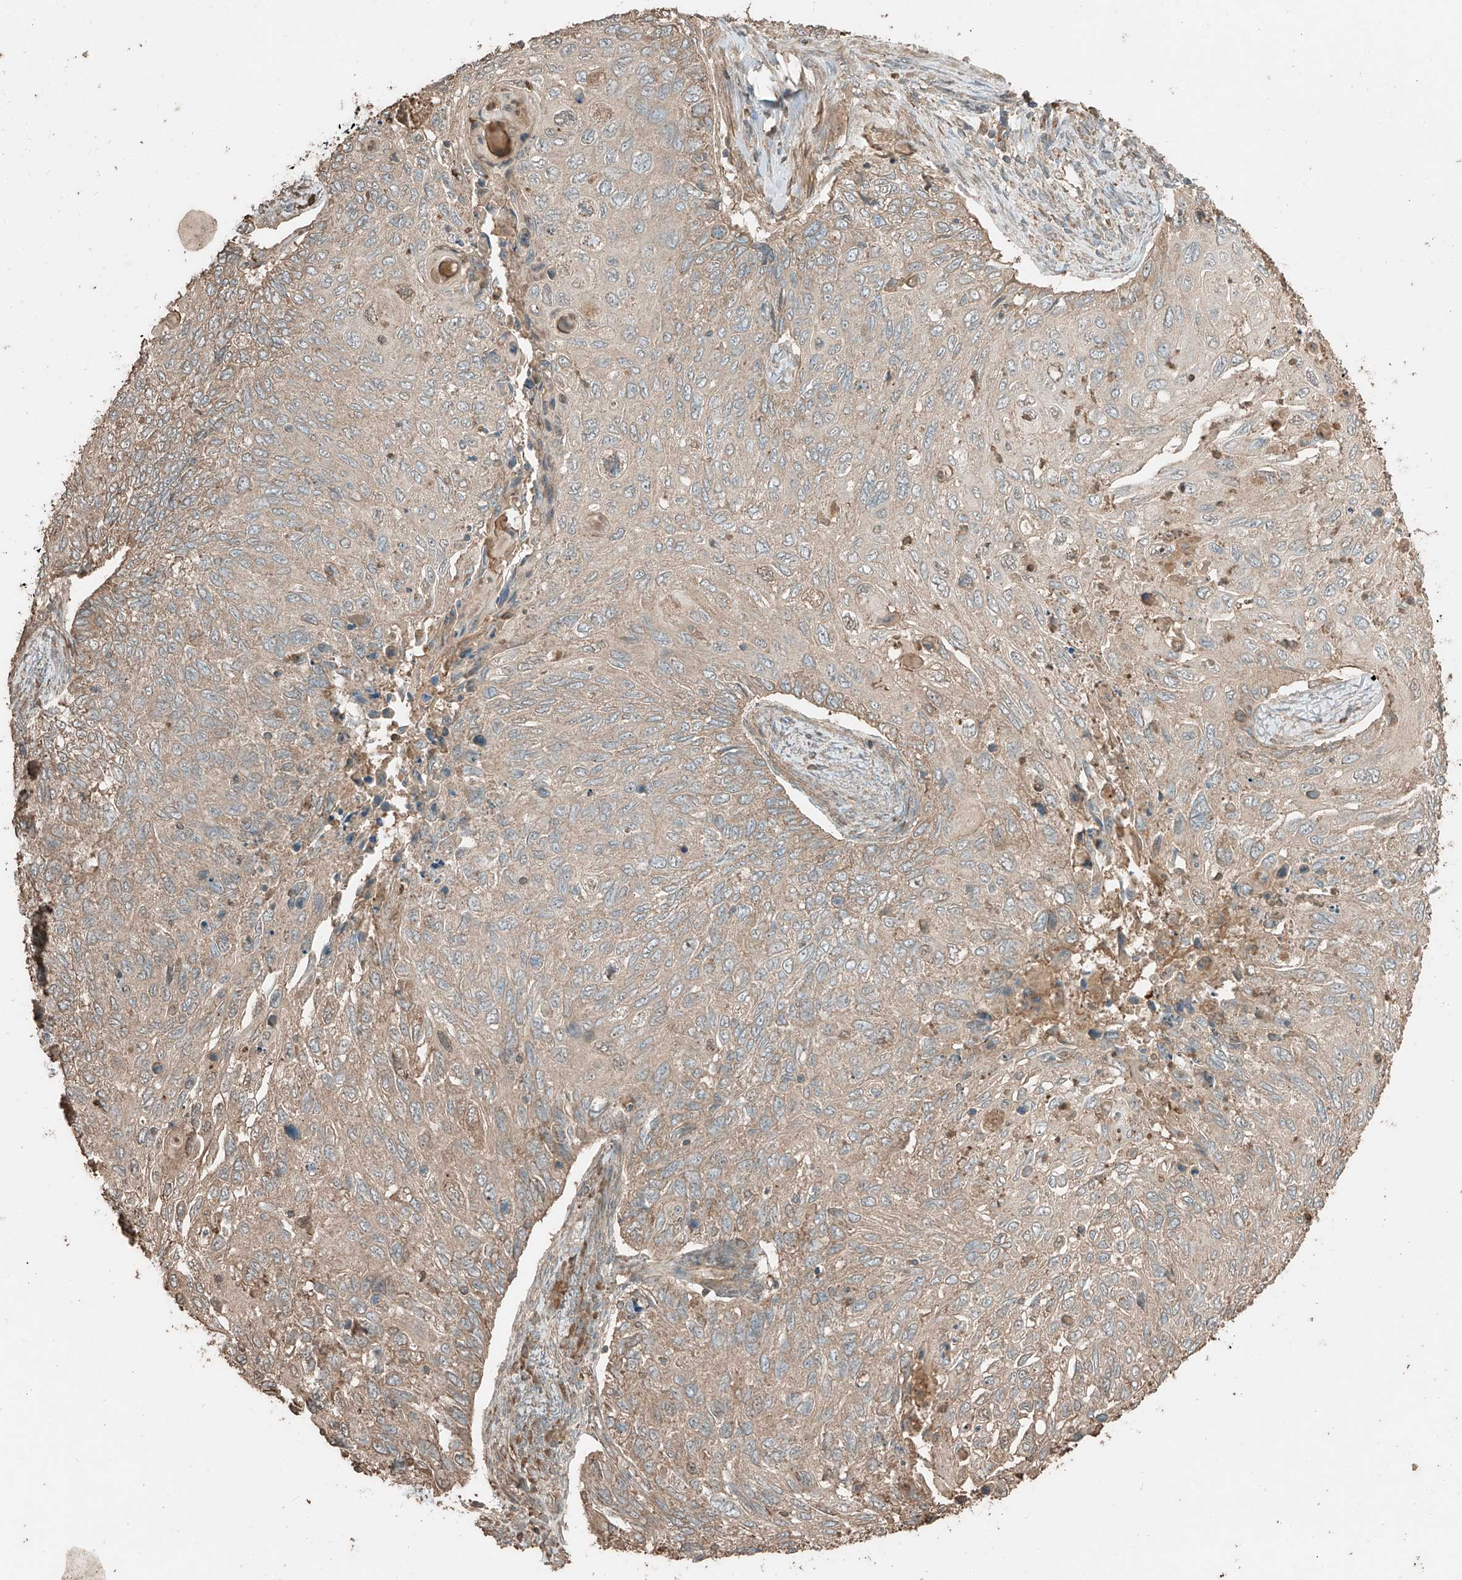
{"staining": {"intensity": "weak", "quantity": "25%-75%", "location": "cytoplasmic/membranous"}, "tissue": "cervical cancer", "cell_type": "Tumor cells", "image_type": "cancer", "snomed": [{"axis": "morphology", "description": "Squamous cell carcinoma, NOS"}, {"axis": "topography", "description": "Cervix"}], "caption": "Approximately 25%-75% of tumor cells in cervical cancer show weak cytoplasmic/membranous protein positivity as visualized by brown immunohistochemical staining.", "gene": "RFTN2", "patient": {"sex": "female", "age": 70}}